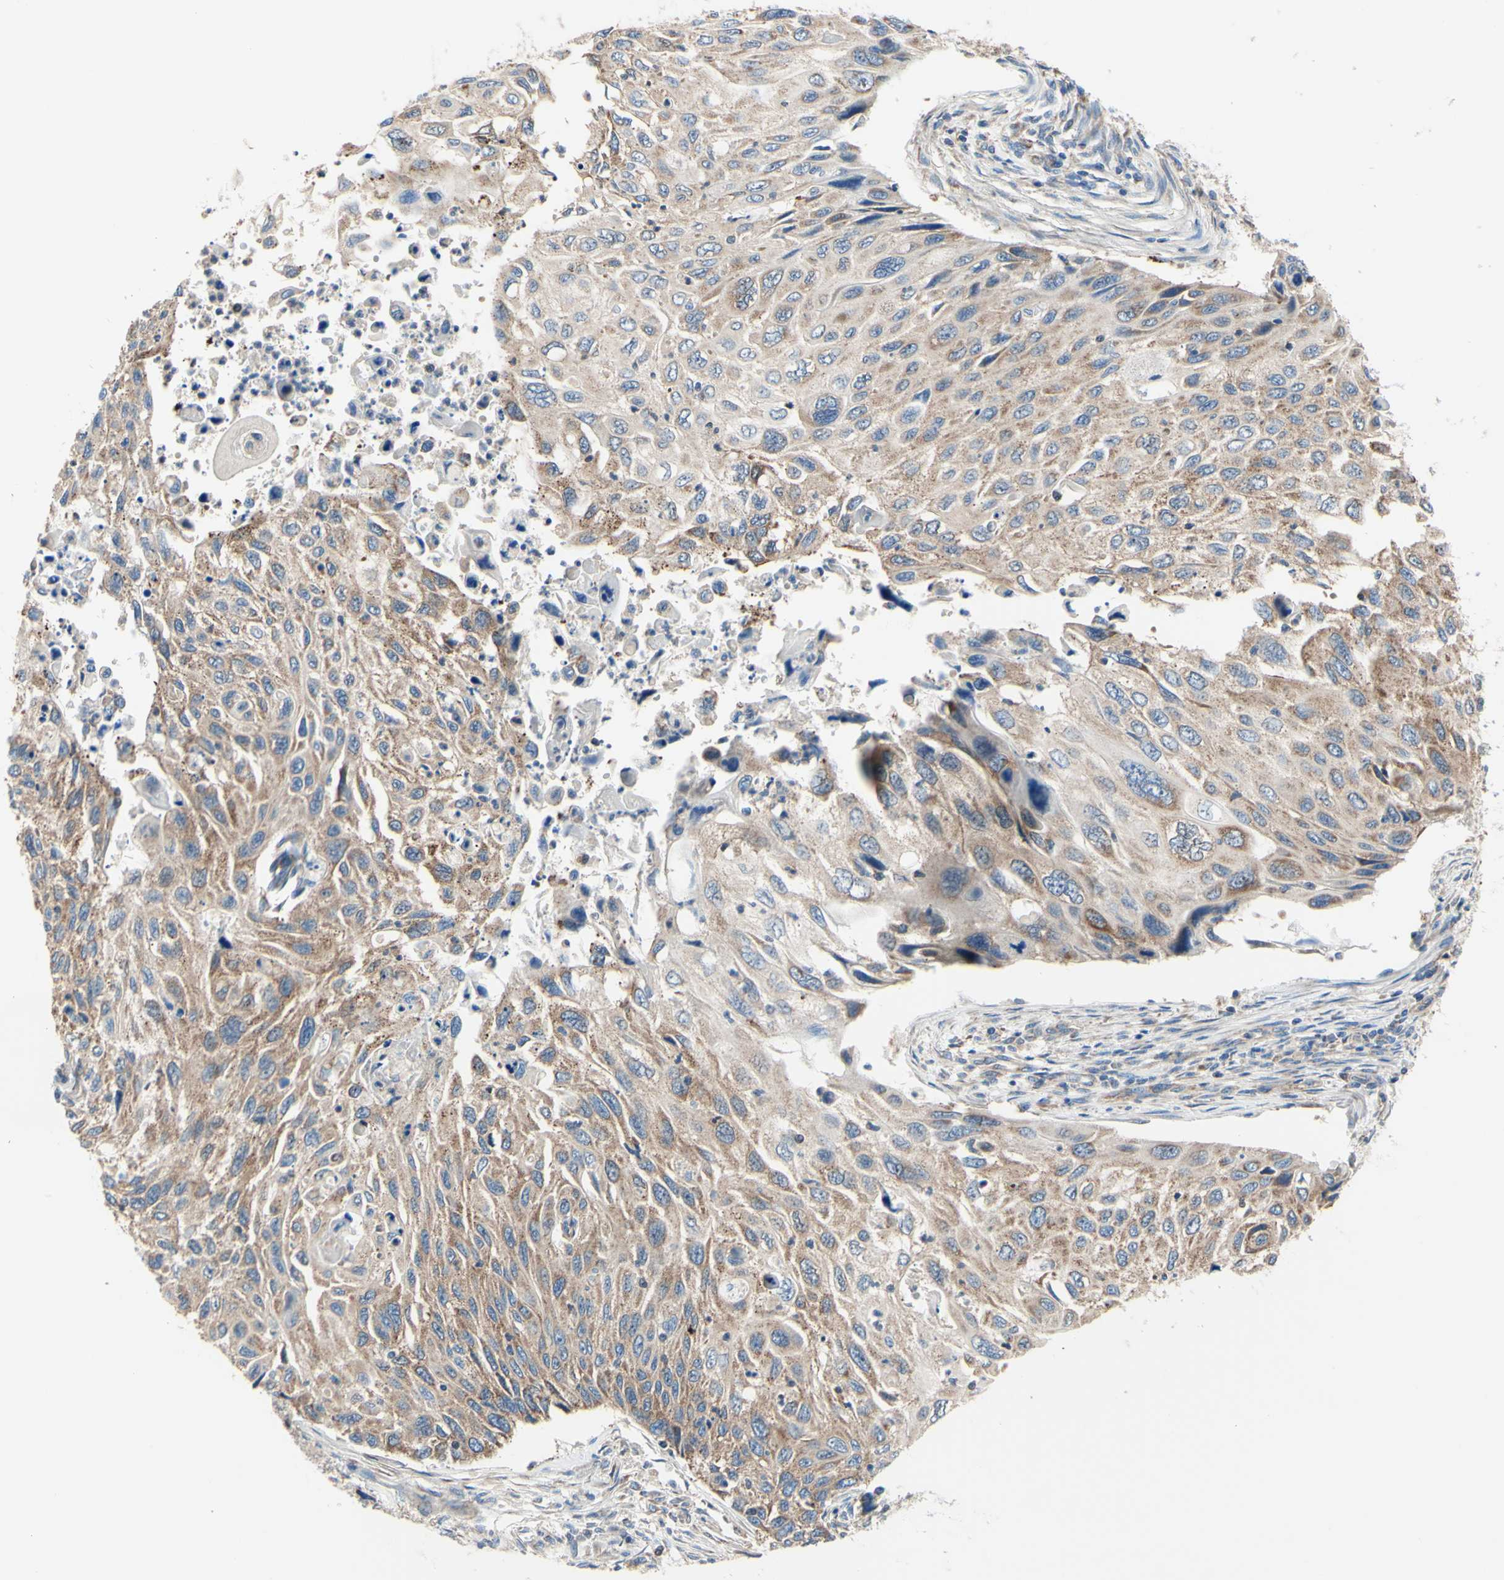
{"staining": {"intensity": "moderate", "quantity": ">75%", "location": "cytoplasmic/membranous"}, "tissue": "cervical cancer", "cell_type": "Tumor cells", "image_type": "cancer", "snomed": [{"axis": "morphology", "description": "Squamous cell carcinoma, NOS"}, {"axis": "topography", "description": "Cervix"}], "caption": "Cervical squamous cell carcinoma was stained to show a protein in brown. There is medium levels of moderate cytoplasmic/membranous positivity in about >75% of tumor cells. Using DAB (brown) and hematoxylin (blue) stains, captured at high magnification using brightfield microscopy.", "gene": "FMR1", "patient": {"sex": "female", "age": 70}}